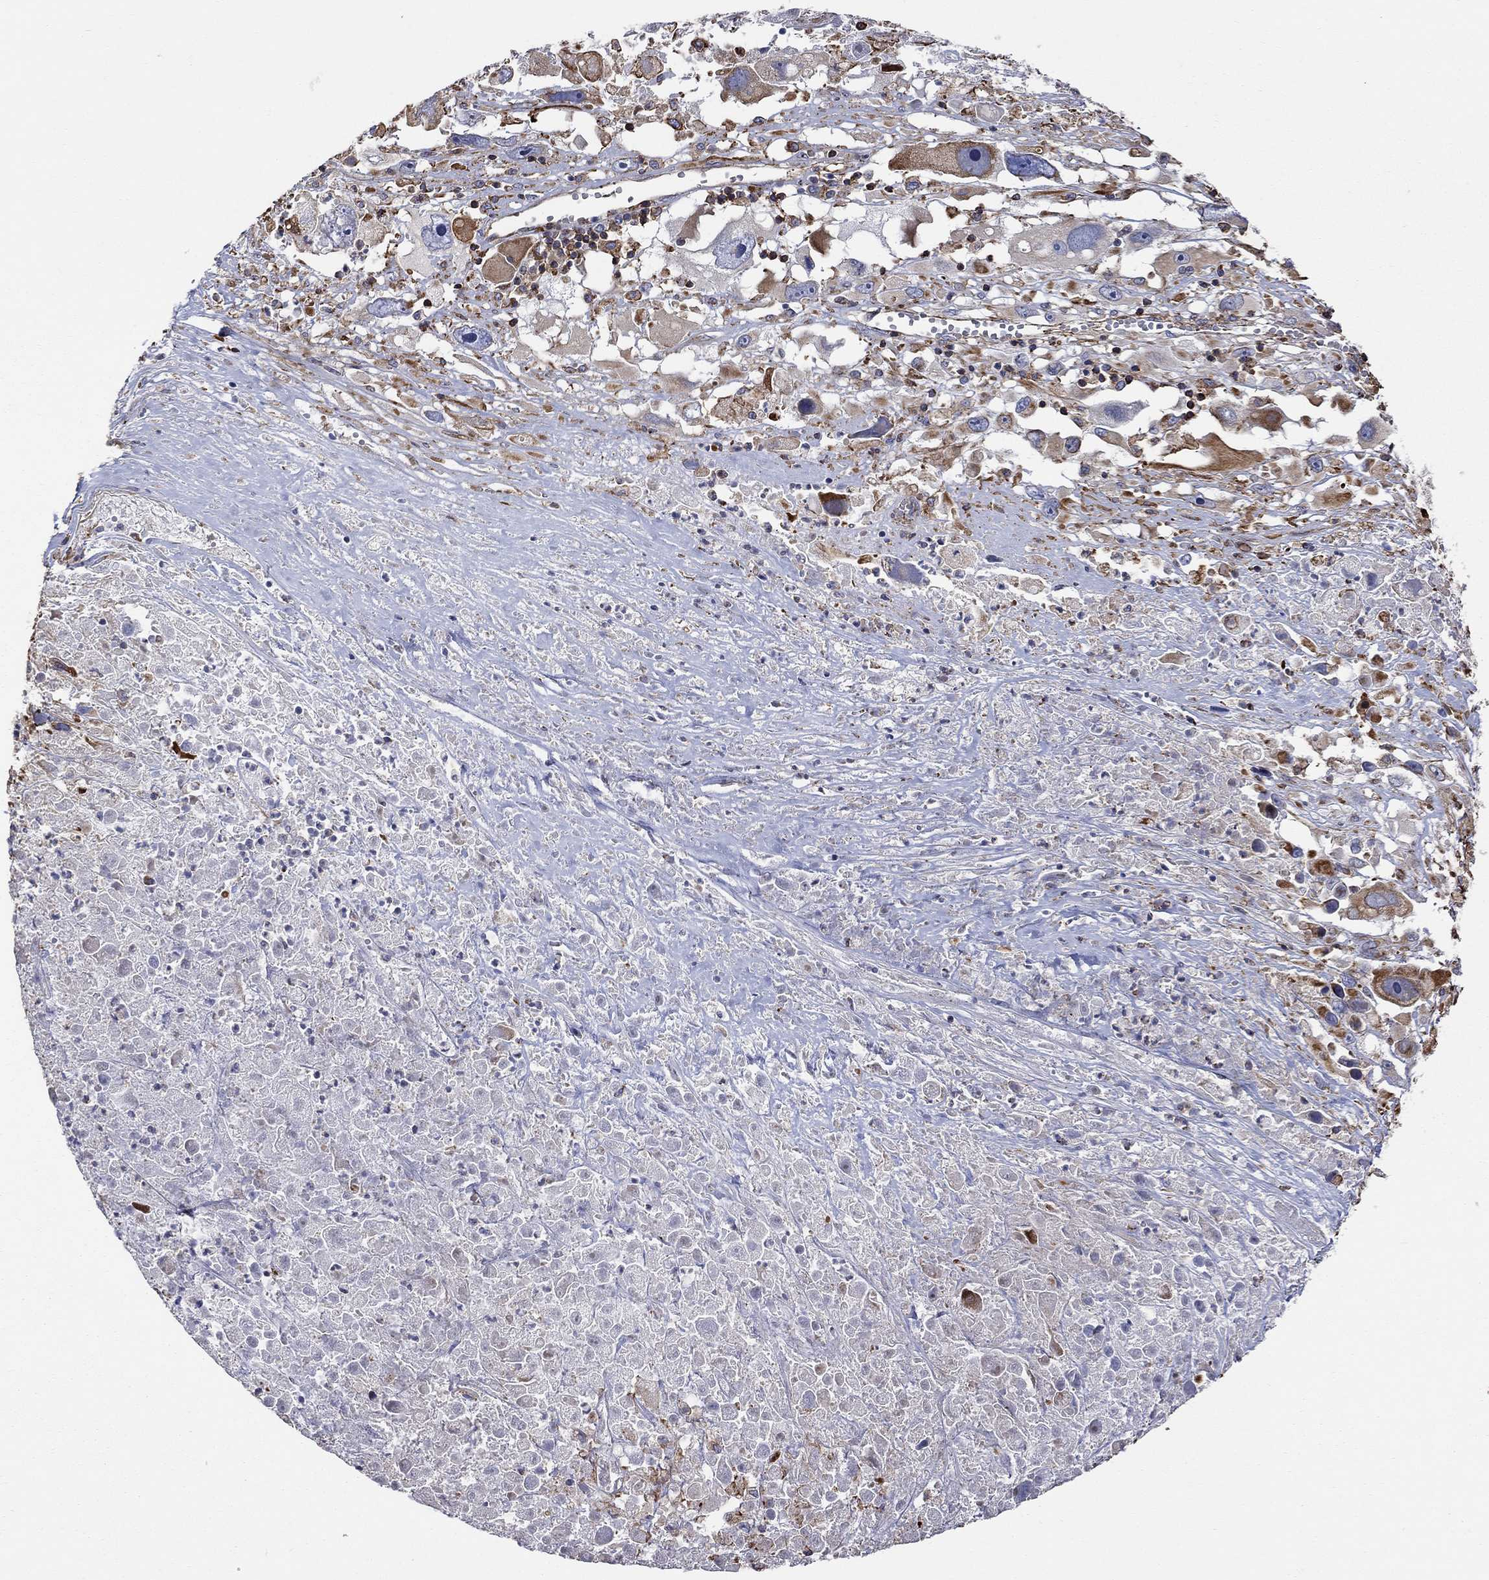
{"staining": {"intensity": "strong", "quantity": "<25%", "location": "cytoplasmic/membranous"}, "tissue": "melanoma", "cell_type": "Tumor cells", "image_type": "cancer", "snomed": [{"axis": "morphology", "description": "Malignant melanoma, Metastatic site"}, {"axis": "topography", "description": "Lymph node"}], "caption": "This is a photomicrograph of IHC staining of melanoma, which shows strong expression in the cytoplasmic/membranous of tumor cells.", "gene": "NPHP1", "patient": {"sex": "male", "age": 50}}